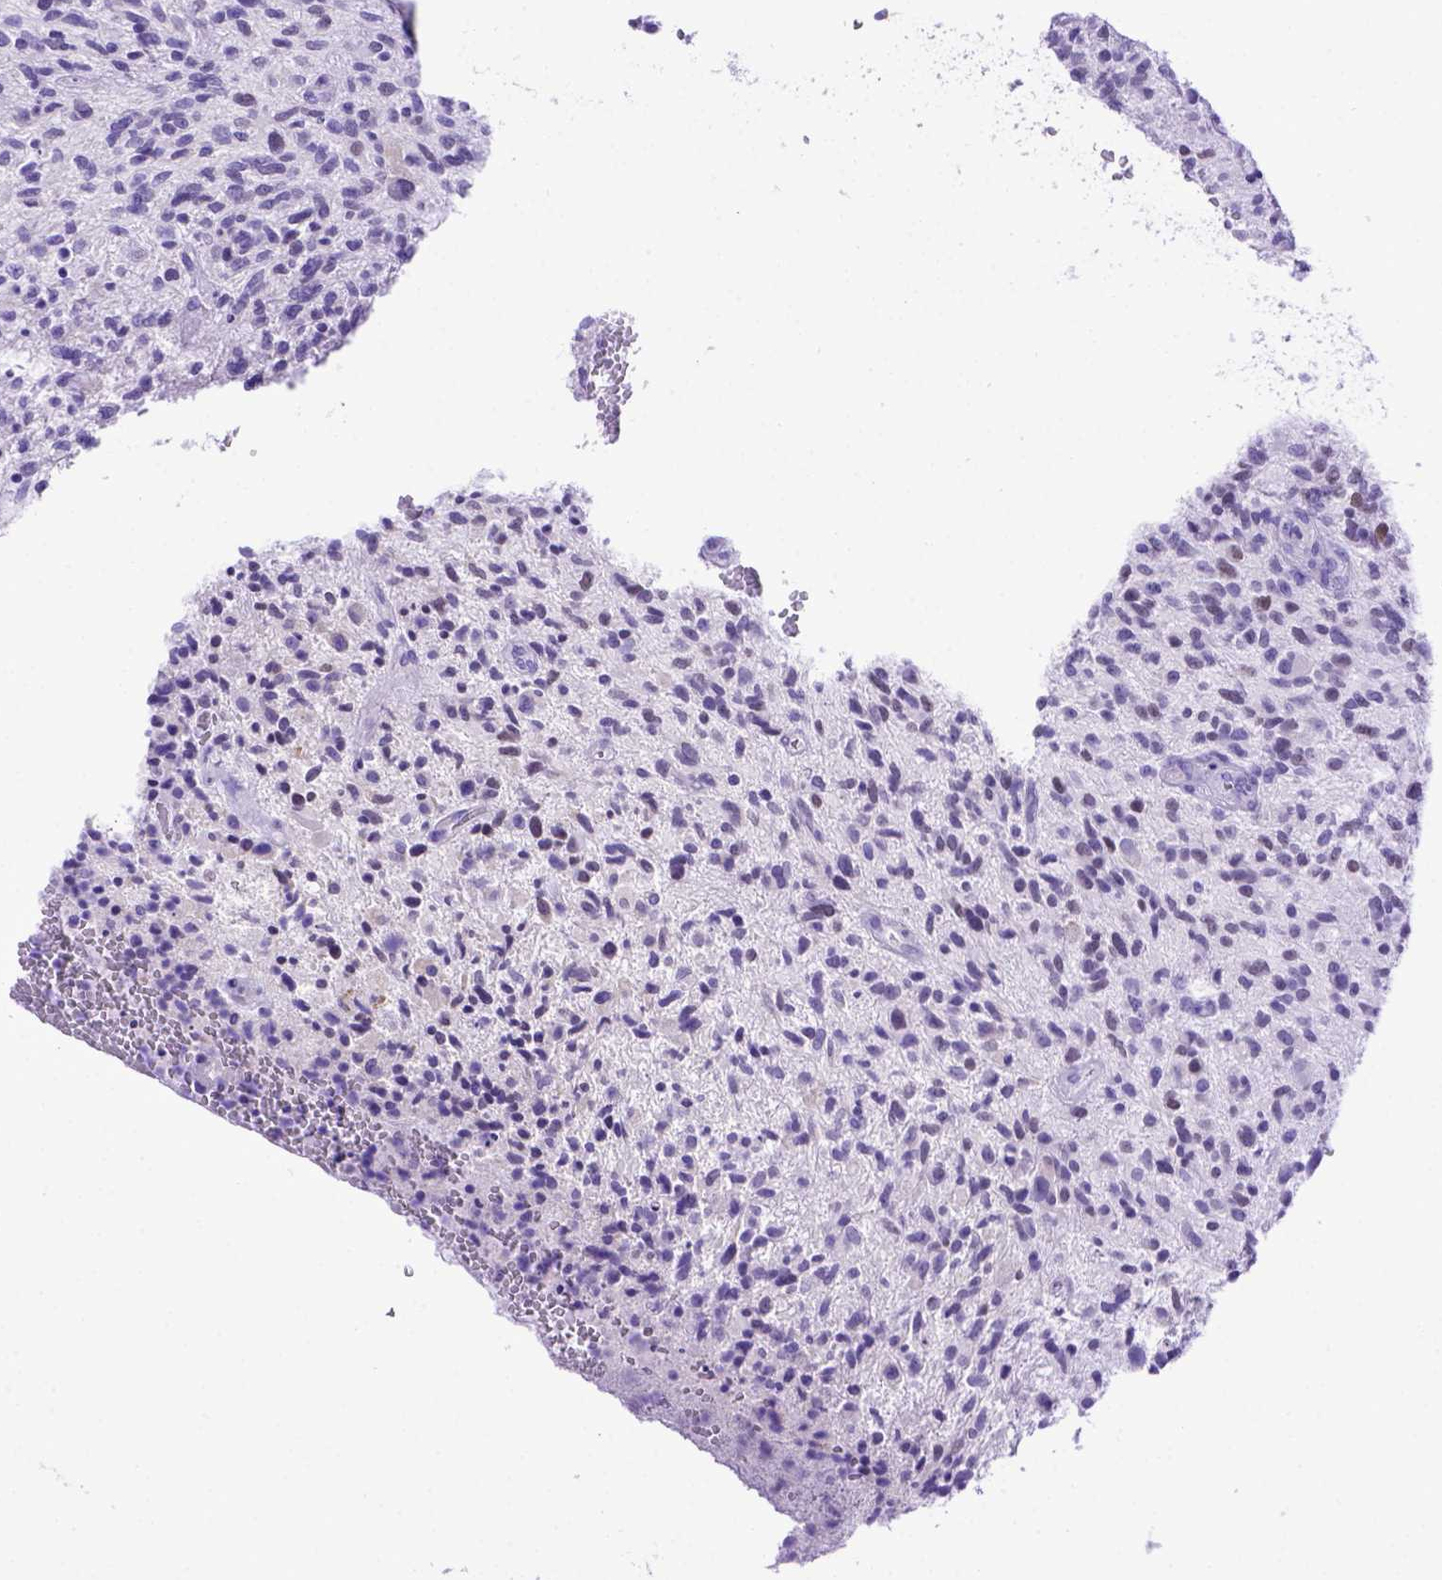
{"staining": {"intensity": "negative", "quantity": "none", "location": "none"}, "tissue": "glioma", "cell_type": "Tumor cells", "image_type": "cancer", "snomed": [{"axis": "morphology", "description": "Glioma, malignant, High grade"}, {"axis": "topography", "description": "Brain"}], "caption": "Immunohistochemical staining of human malignant glioma (high-grade) shows no significant staining in tumor cells.", "gene": "MEOX2", "patient": {"sex": "male", "age": 47}}